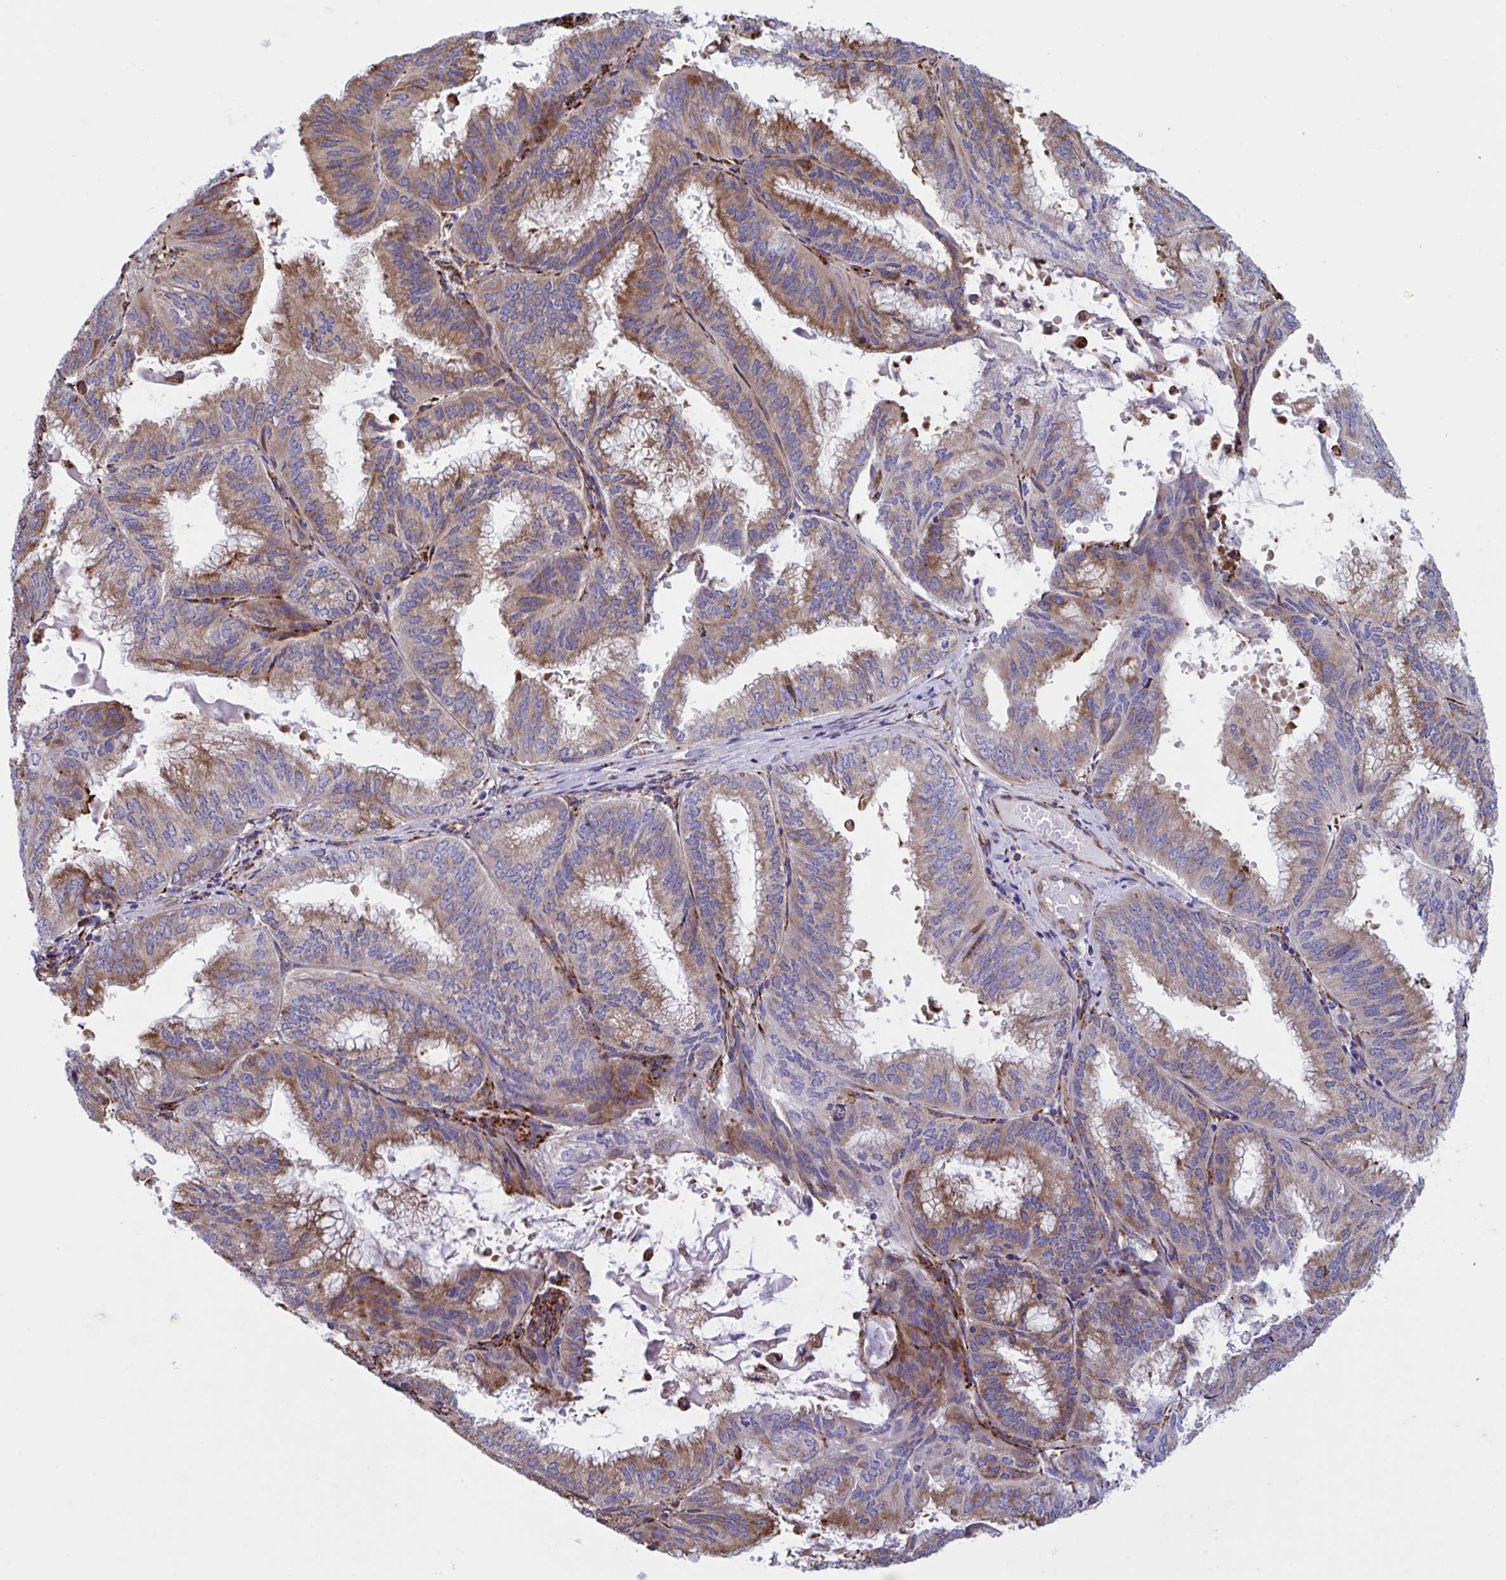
{"staining": {"intensity": "moderate", "quantity": ">75%", "location": "cytoplasmic/membranous"}, "tissue": "endometrial cancer", "cell_type": "Tumor cells", "image_type": "cancer", "snomed": [{"axis": "morphology", "description": "Adenocarcinoma, NOS"}, {"axis": "topography", "description": "Endometrium"}], "caption": "The photomicrograph displays a brown stain indicating the presence of a protein in the cytoplasmic/membranous of tumor cells in endometrial cancer (adenocarcinoma).", "gene": "PEAK3", "patient": {"sex": "female", "age": 49}}